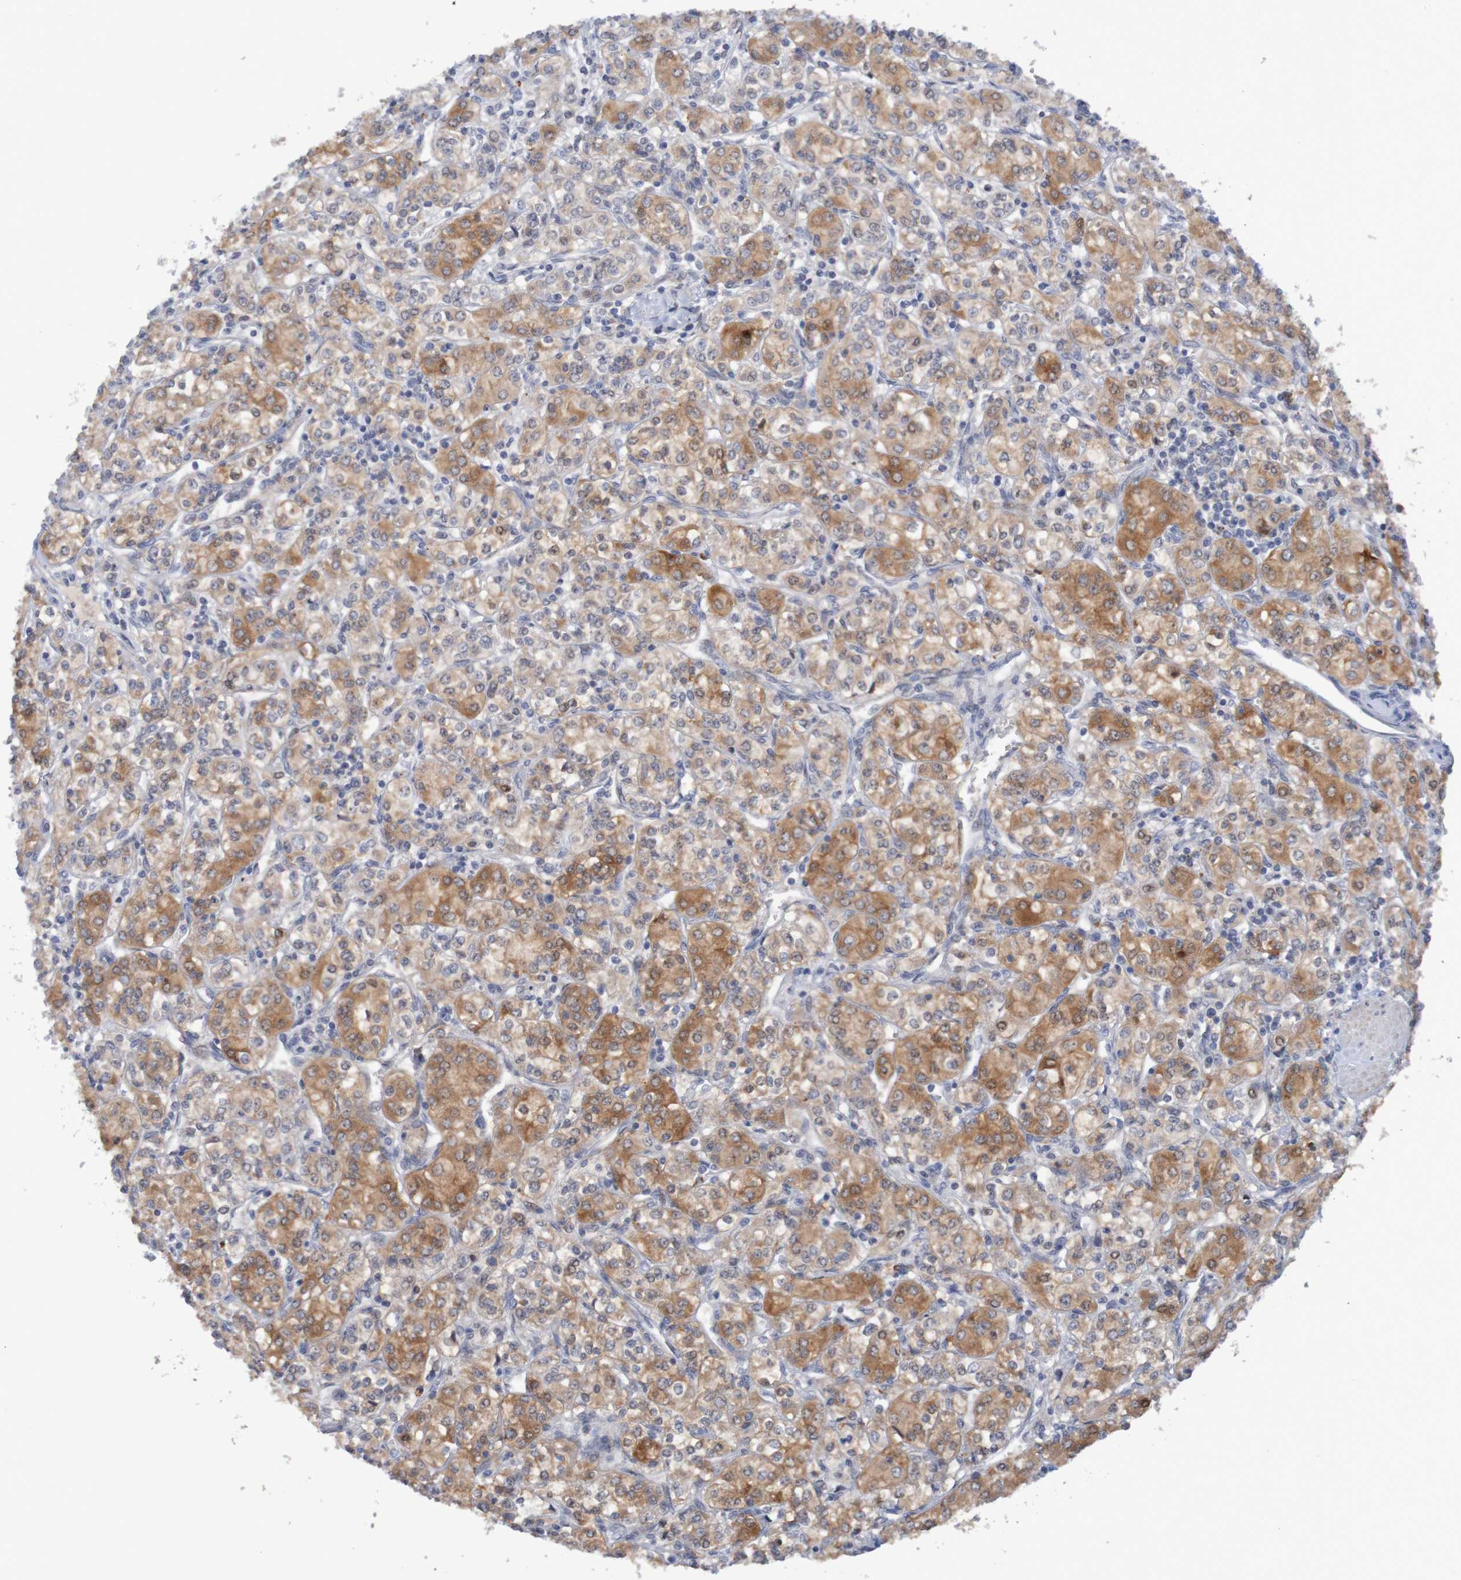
{"staining": {"intensity": "moderate", "quantity": ">75%", "location": "cytoplasmic/membranous"}, "tissue": "renal cancer", "cell_type": "Tumor cells", "image_type": "cancer", "snomed": [{"axis": "morphology", "description": "Adenocarcinoma, NOS"}, {"axis": "topography", "description": "Kidney"}], "caption": "Renal cancer (adenocarcinoma) stained with a brown dye exhibits moderate cytoplasmic/membranous positive expression in approximately >75% of tumor cells.", "gene": "FBP2", "patient": {"sex": "male", "age": 77}}